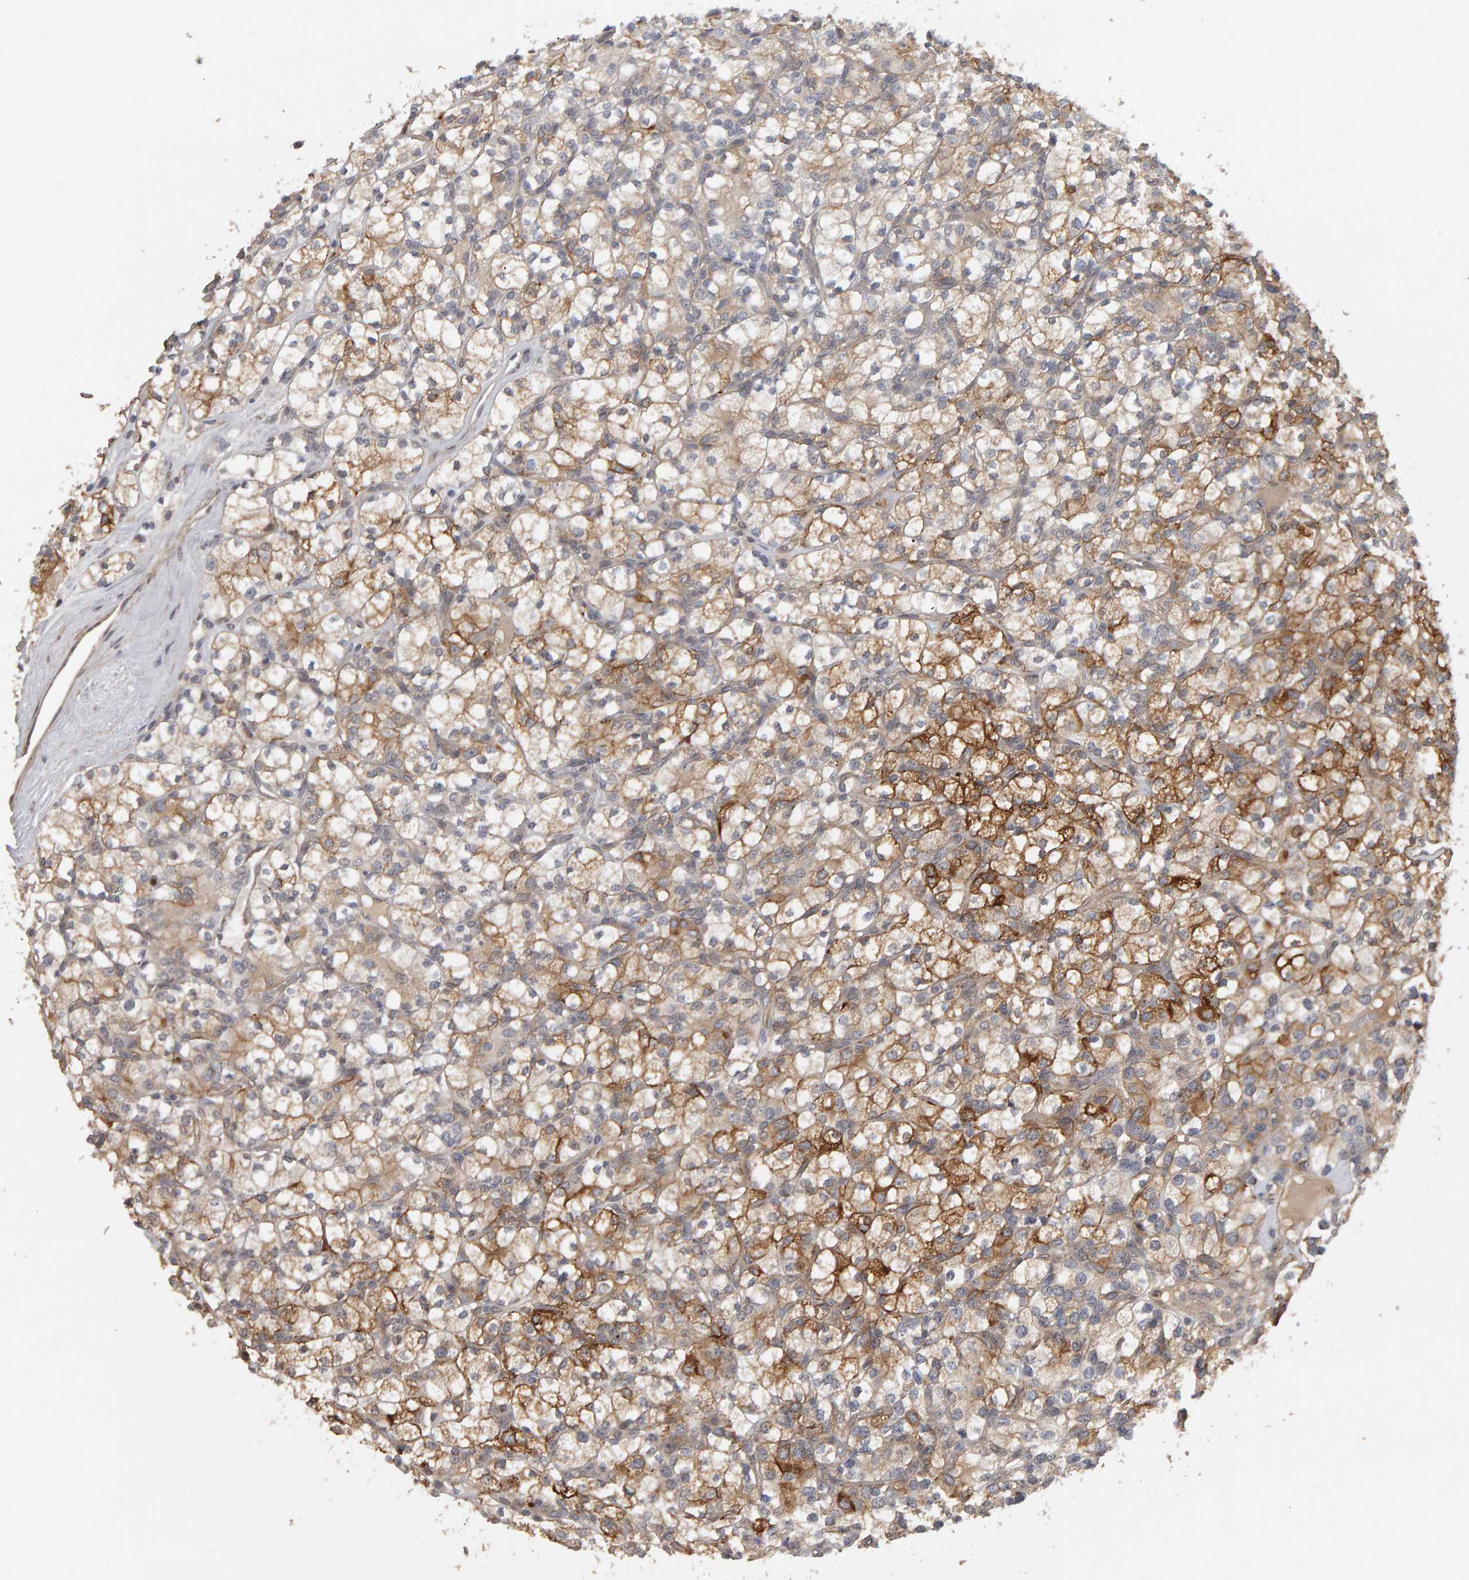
{"staining": {"intensity": "moderate", "quantity": "25%-75%", "location": "cytoplasmic/membranous"}, "tissue": "renal cancer", "cell_type": "Tumor cells", "image_type": "cancer", "snomed": [{"axis": "morphology", "description": "Adenocarcinoma, NOS"}, {"axis": "topography", "description": "Kidney"}], "caption": "High-magnification brightfield microscopy of renal cancer (adenocarcinoma) stained with DAB (brown) and counterstained with hematoxylin (blue). tumor cells exhibit moderate cytoplasmic/membranous staining is seen in about25%-75% of cells.", "gene": "CDCA5", "patient": {"sex": "male", "age": 77}}